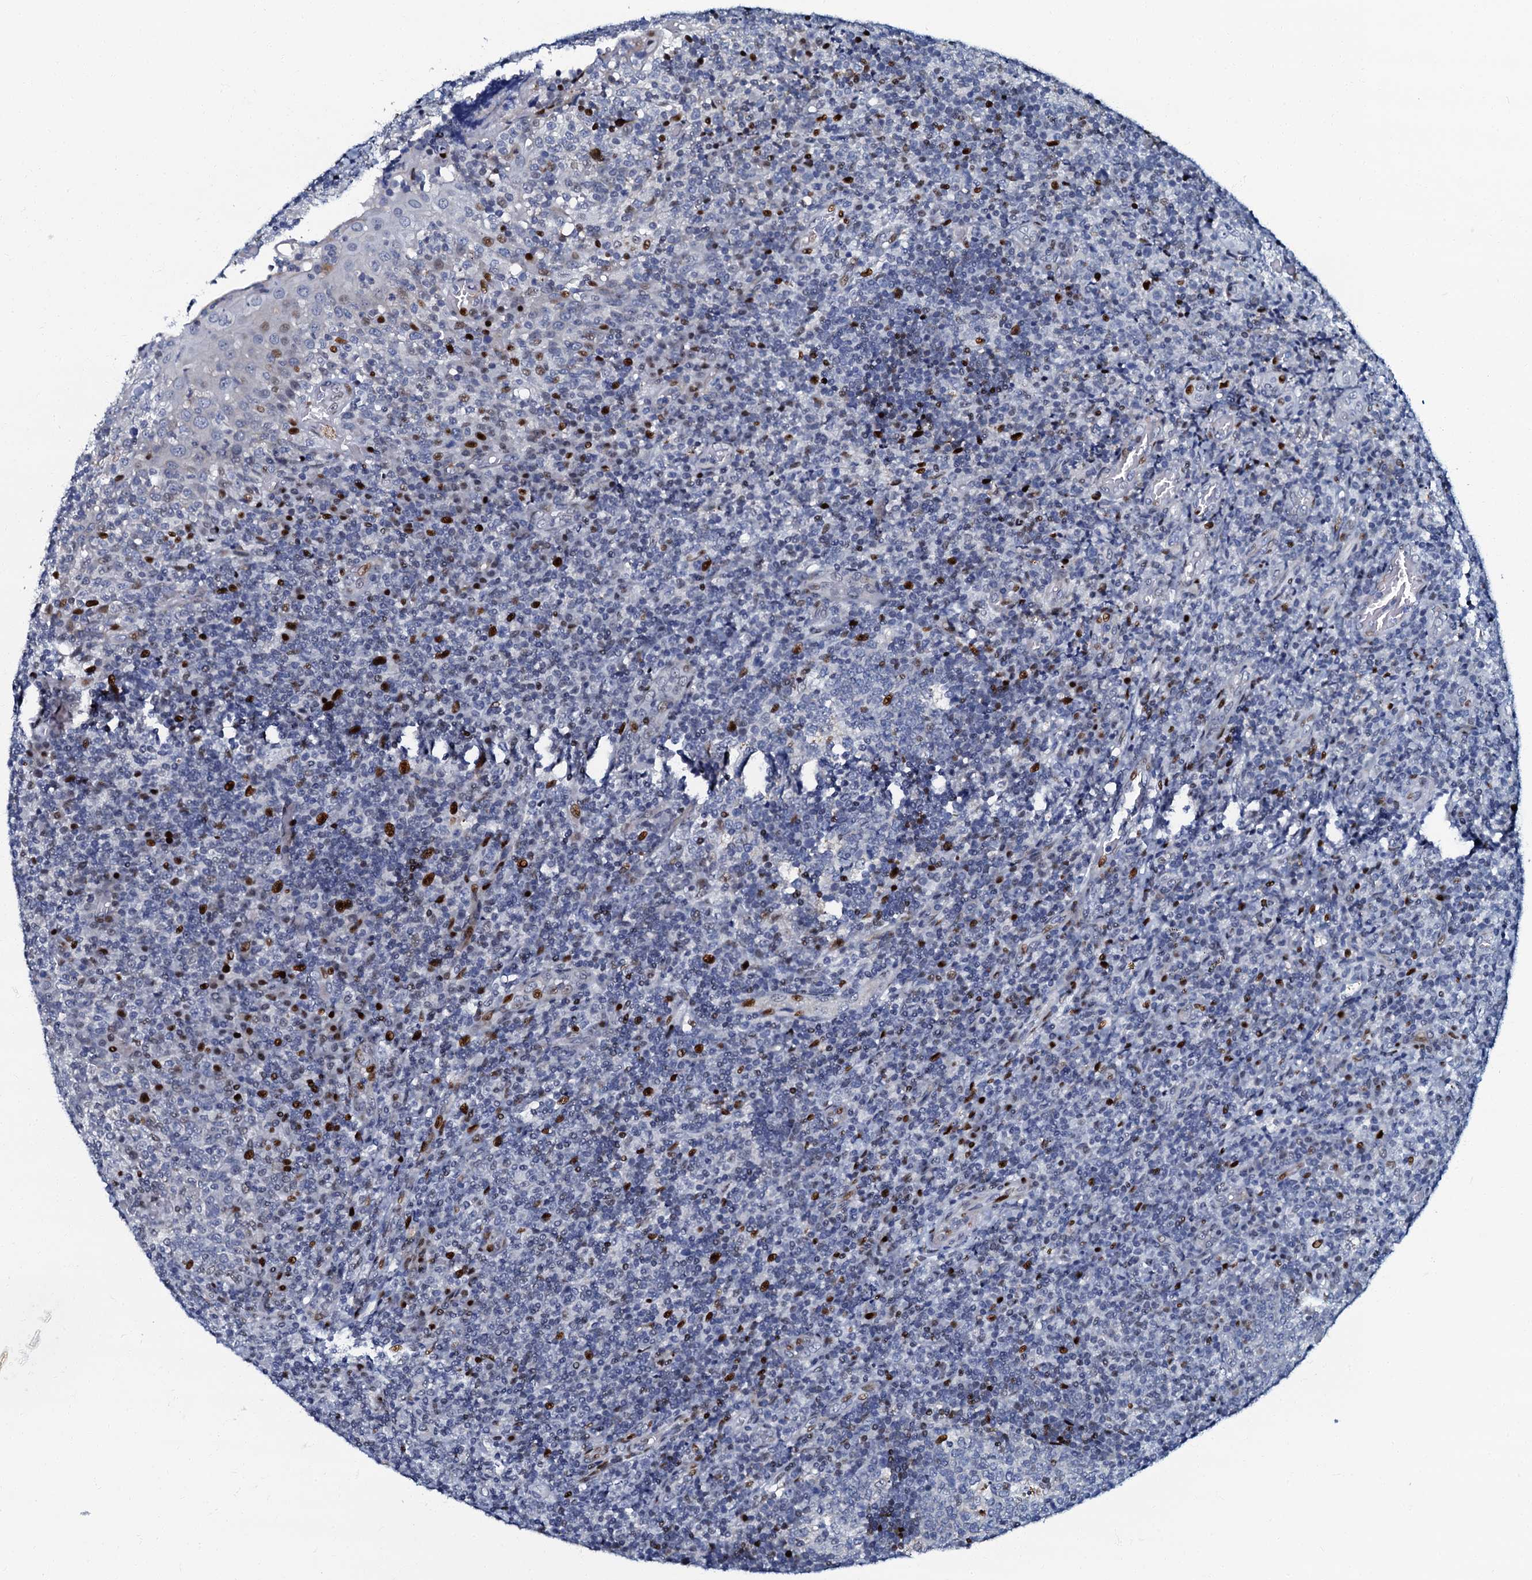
{"staining": {"intensity": "moderate", "quantity": "<25%", "location": "nuclear"}, "tissue": "tonsil", "cell_type": "Germinal center cells", "image_type": "normal", "snomed": [{"axis": "morphology", "description": "Normal tissue, NOS"}, {"axis": "topography", "description": "Tonsil"}], "caption": "High-magnification brightfield microscopy of normal tonsil stained with DAB (brown) and counterstained with hematoxylin (blue). germinal center cells exhibit moderate nuclear positivity is appreciated in approximately<25% of cells.", "gene": "MFSD5", "patient": {"sex": "female", "age": 19}}